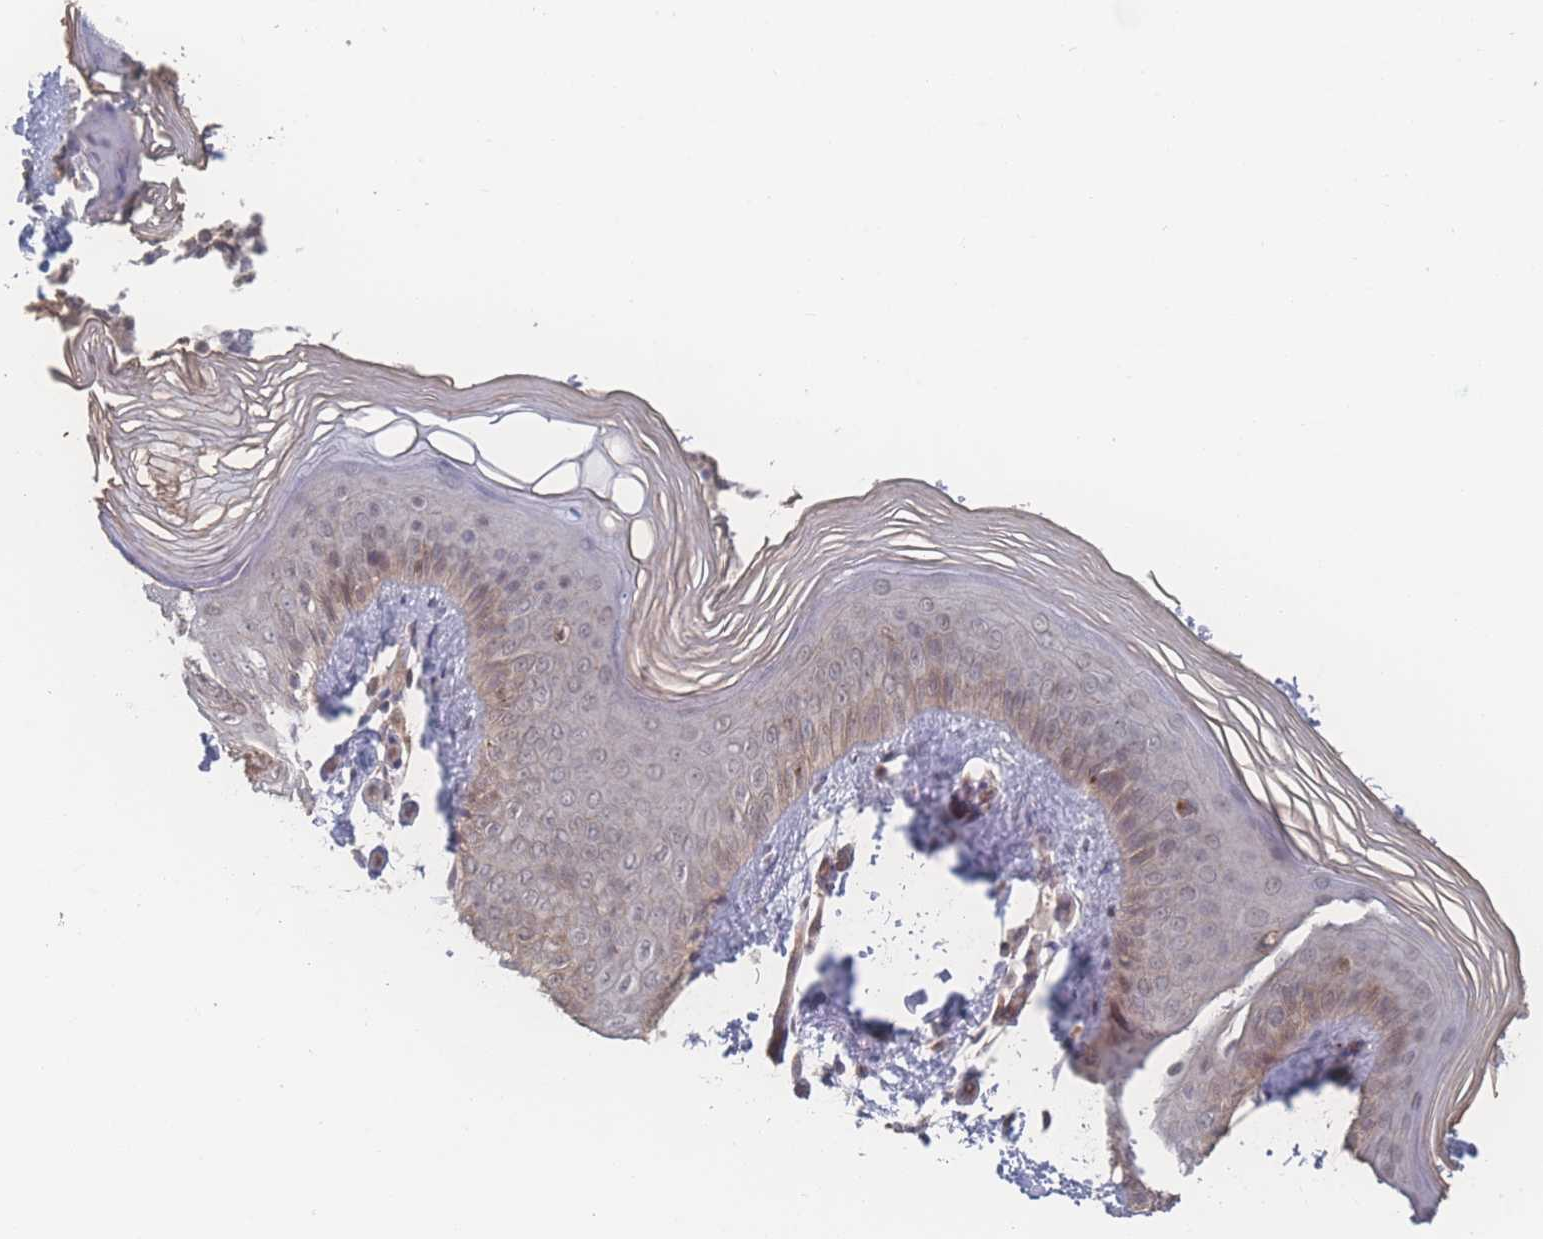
{"staining": {"intensity": "moderate", "quantity": "25%-75%", "location": "cytoplasmic/membranous"}, "tissue": "skin", "cell_type": "Epidermal cells", "image_type": "normal", "snomed": [{"axis": "morphology", "description": "Normal tissue, NOS"}, {"axis": "morphology", "description": "Inflammation, NOS"}, {"axis": "topography", "description": "Soft tissue"}, {"axis": "topography", "description": "Anal"}], "caption": "This micrograph displays immunohistochemistry staining of normal skin, with medium moderate cytoplasmic/membranous expression in about 25%-75% of epidermal cells.", "gene": "NBEAL1", "patient": {"sex": "female", "age": 15}}